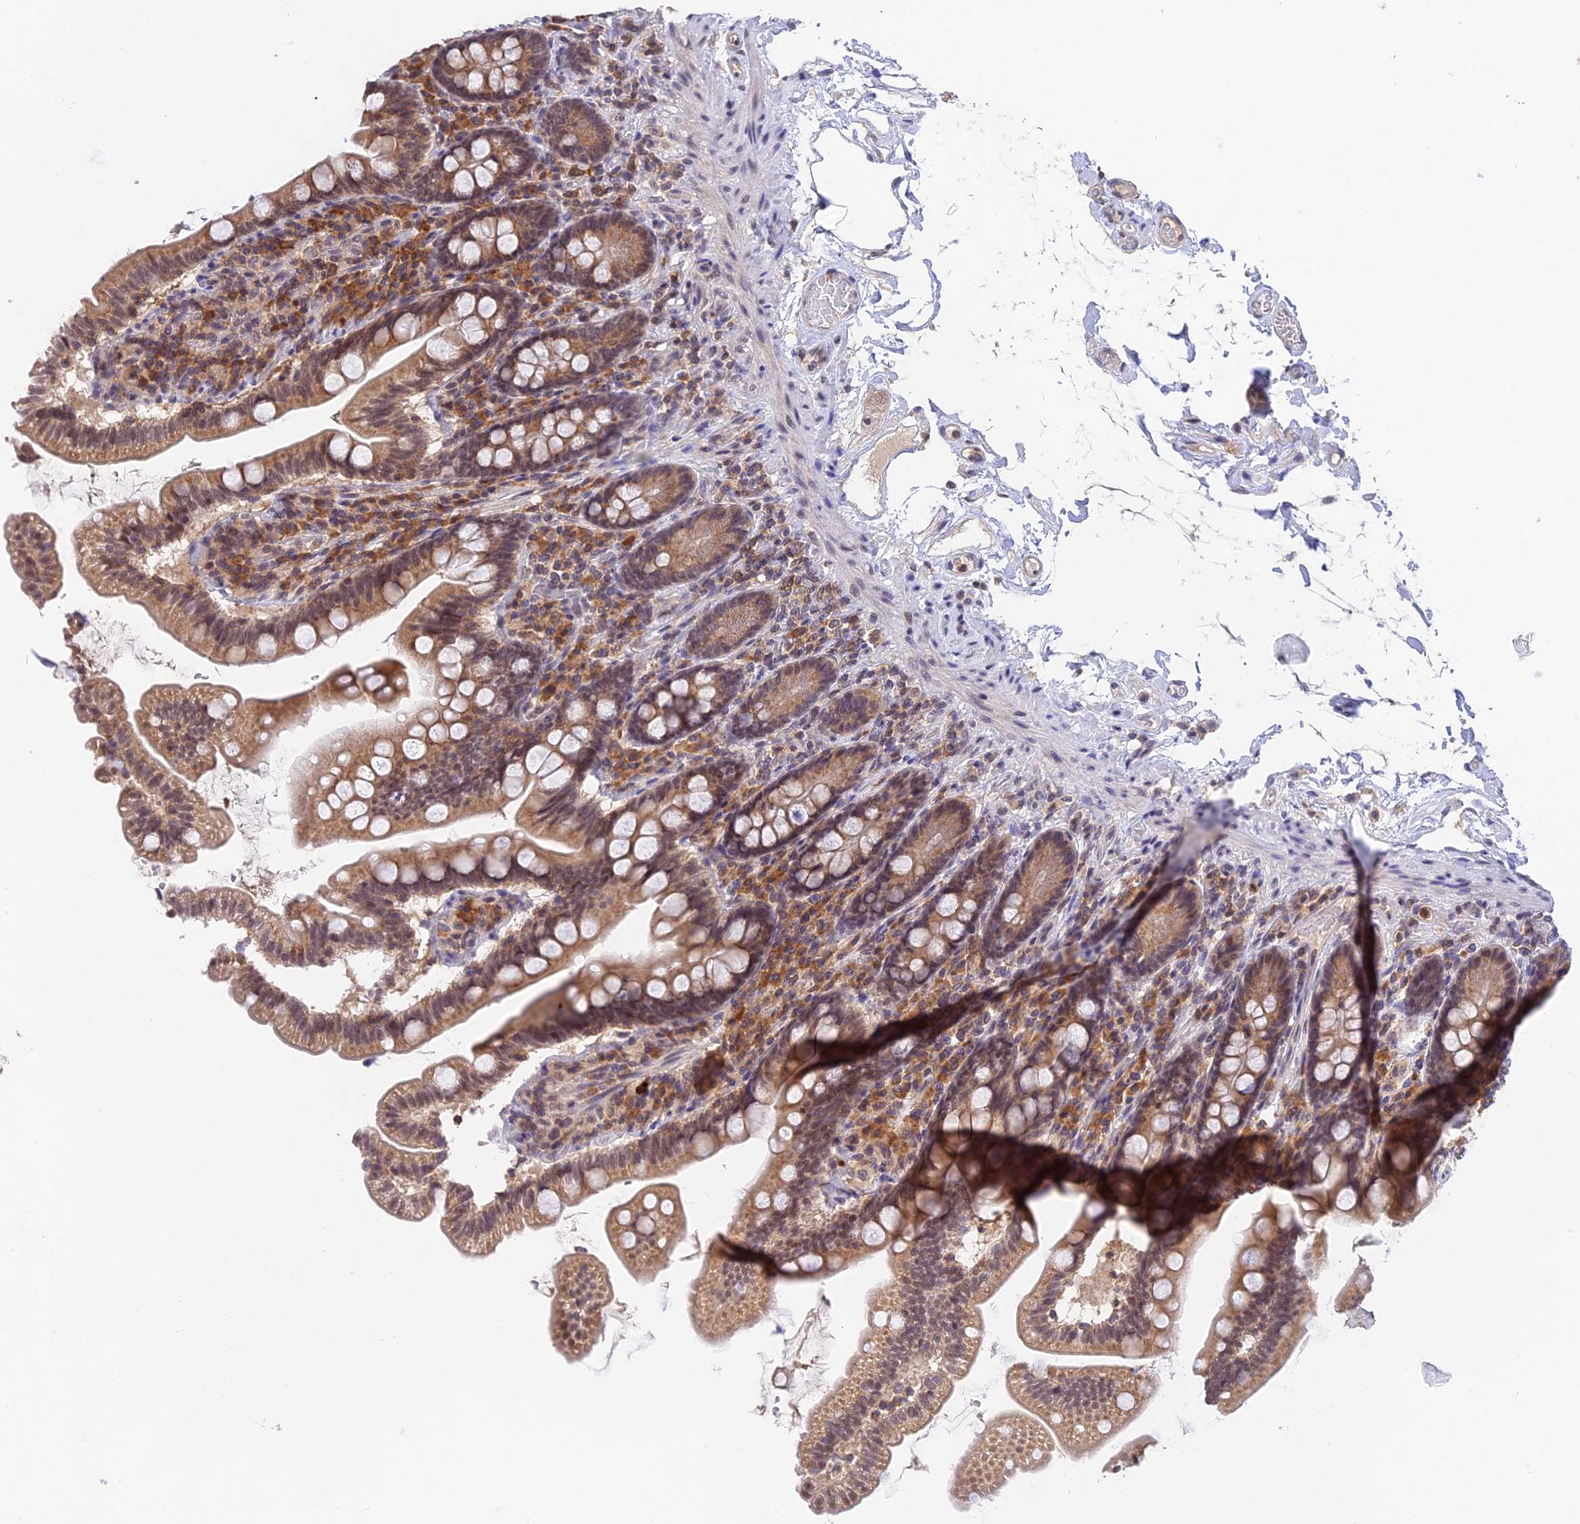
{"staining": {"intensity": "moderate", "quantity": ">75%", "location": "cytoplasmic/membranous,nuclear"}, "tissue": "small intestine", "cell_type": "Glandular cells", "image_type": "normal", "snomed": [{"axis": "morphology", "description": "Normal tissue, NOS"}, {"axis": "topography", "description": "Small intestine"}], "caption": "Brown immunohistochemical staining in normal human small intestine exhibits moderate cytoplasmic/membranous,nuclear expression in approximately >75% of glandular cells.", "gene": "PEX16", "patient": {"sex": "female", "age": 64}}